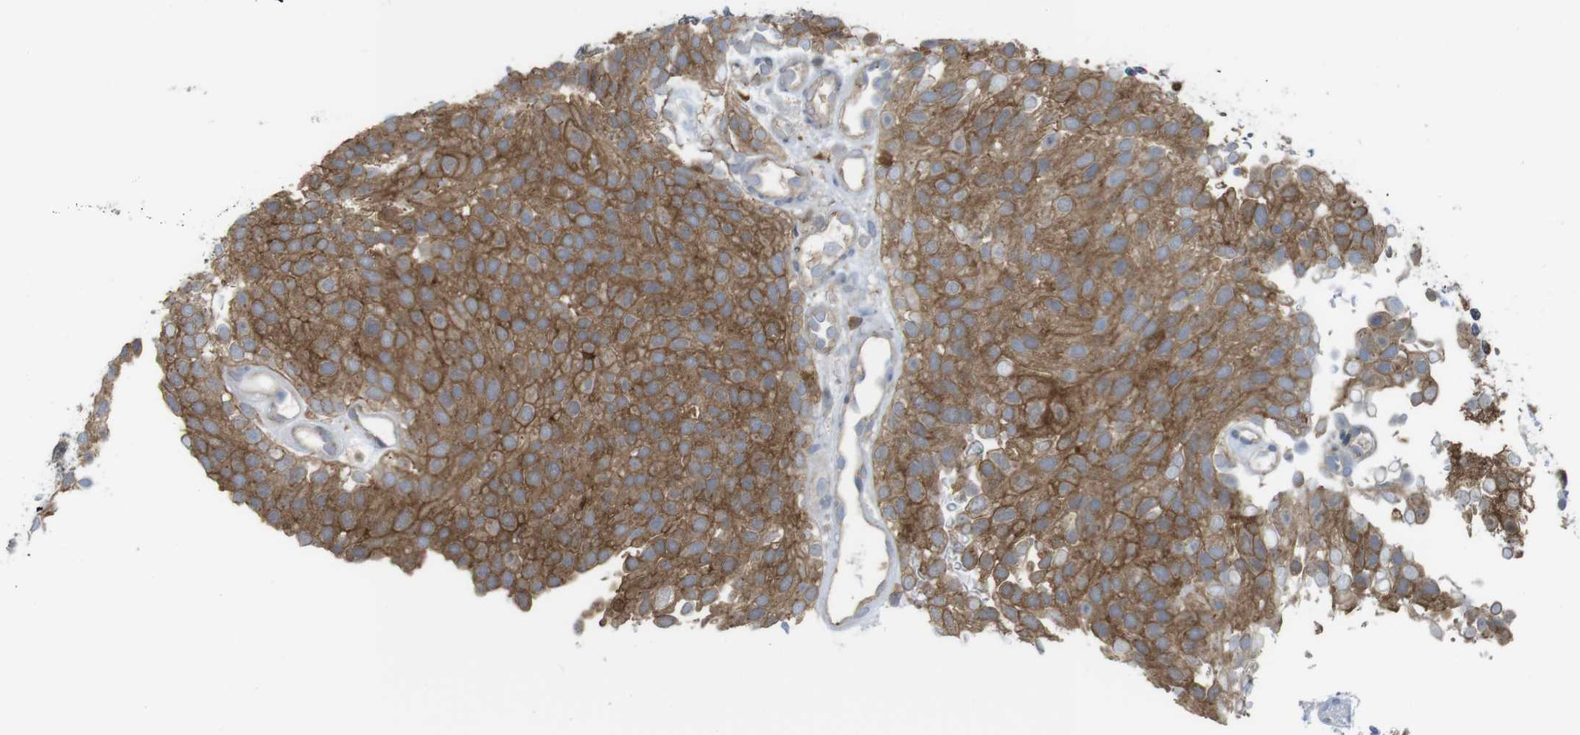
{"staining": {"intensity": "moderate", "quantity": ">75%", "location": "cytoplasmic/membranous"}, "tissue": "urothelial cancer", "cell_type": "Tumor cells", "image_type": "cancer", "snomed": [{"axis": "morphology", "description": "Urothelial carcinoma, Low grade"}, {"axis": "topography", "description": "Urinary bladder"}], "caption": "Immunohistochemical staining of human urothelial carcinoma (low-grade) exhibits medium levels of moderate cytoplasmic/membranous protein expression in approximately >75% of tumor cells. Immunohistochemistry stains the protein in brown and the nuclei are stained blue.", "gene": "PRKCD", "patient": {"sex": "male", "age": 78}}